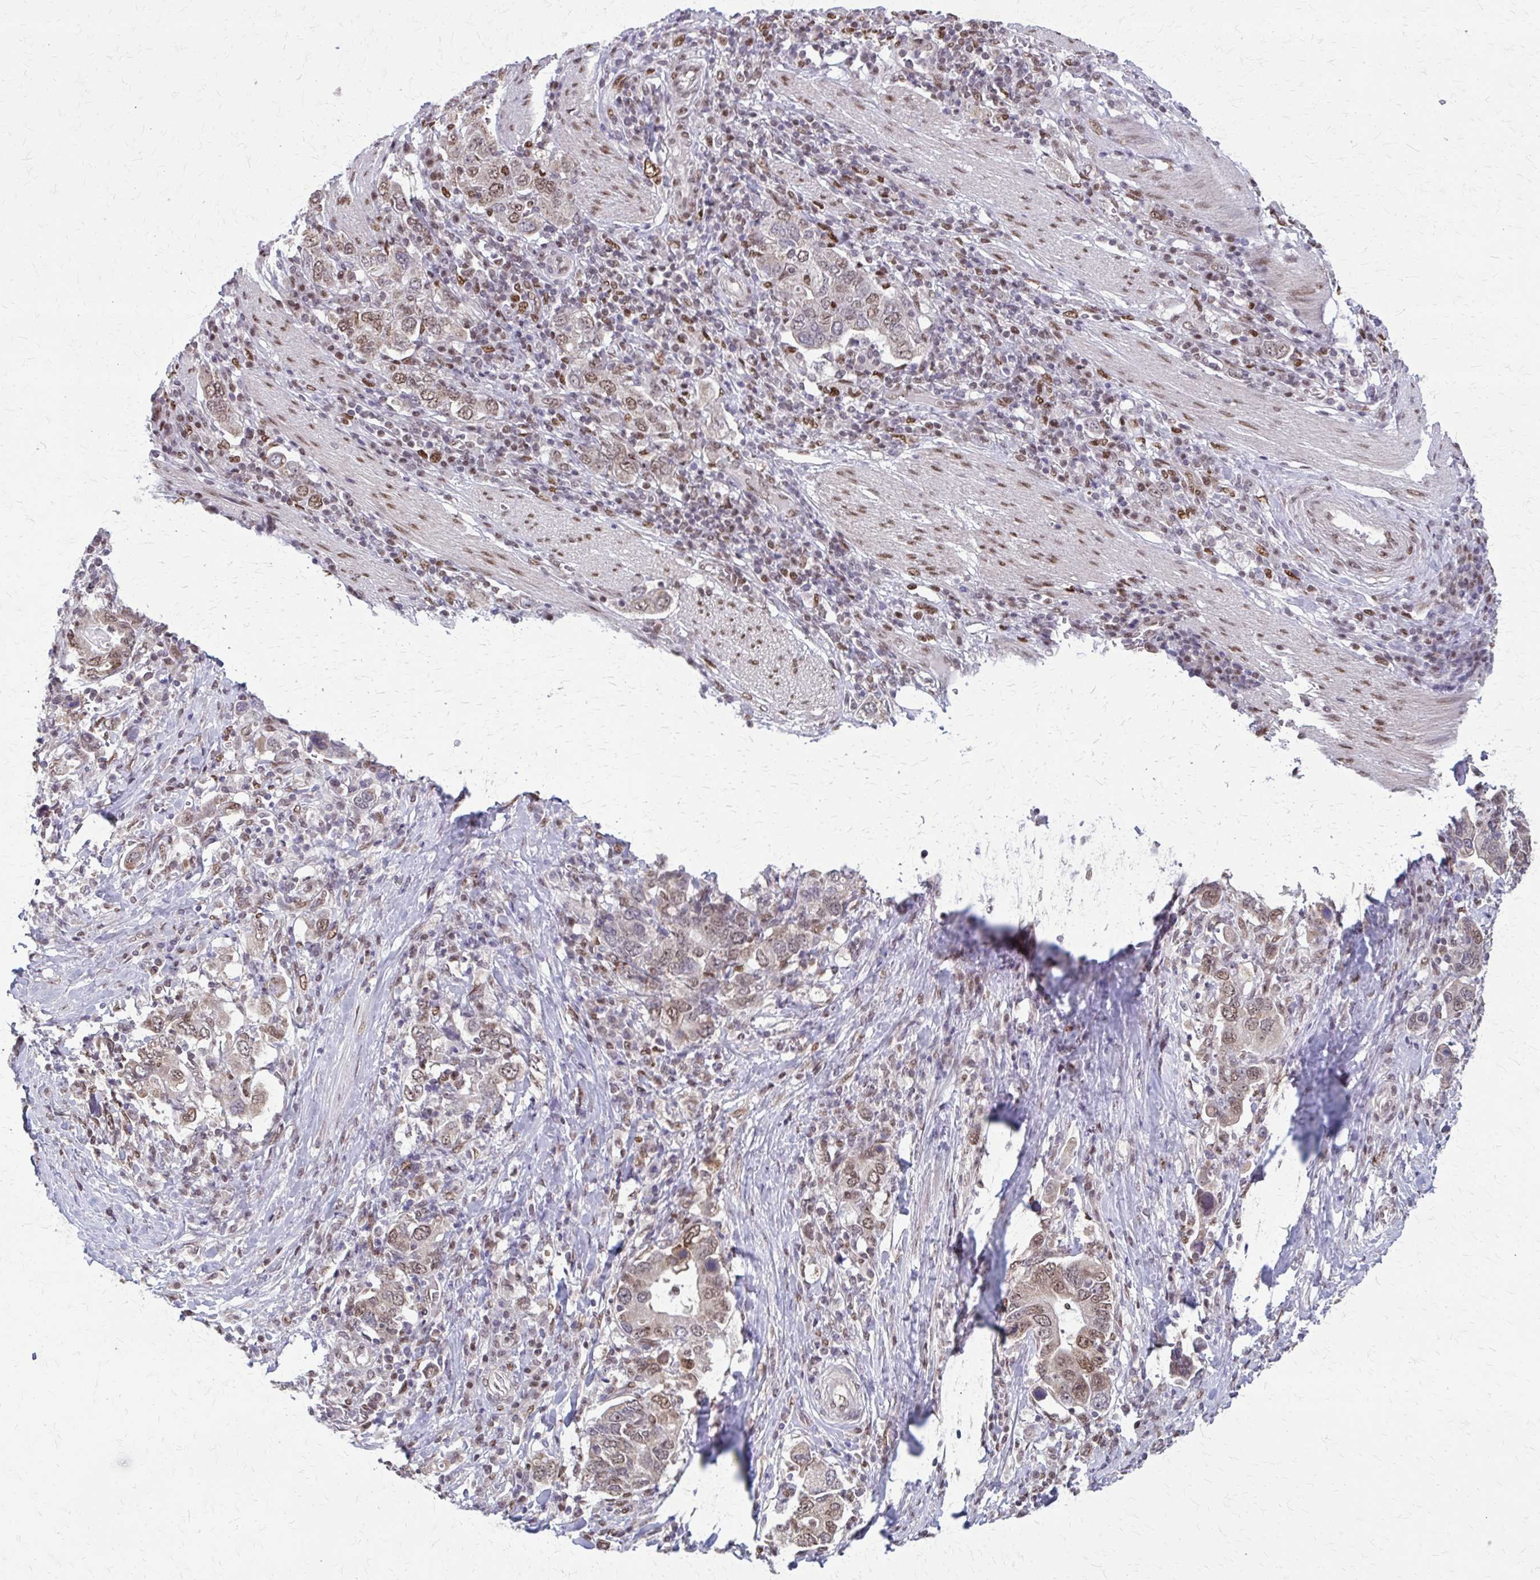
{"staining": {"intensity": "weak", "quantity": ">75%", "location": "nuclear"}, "tissue": "stomach cancer", "cell_type": "Tumor cells", "image_type": "cancer", "snomed": [{"axis": "morphology", "description": "Adenocarcinoma, NOS"}, {"axis": "topography", "description": "Stomach, upper"}, {"axis": "topography", "description": "Stomach"}], "caption": "Stomach cancer (adenocarcinoma) stained with a brown dye reveals weak nuclear positive positivity in about >75% of tumor cells.", "gene": "TTF1", "patient": {"sex": "male", "age": 62}}